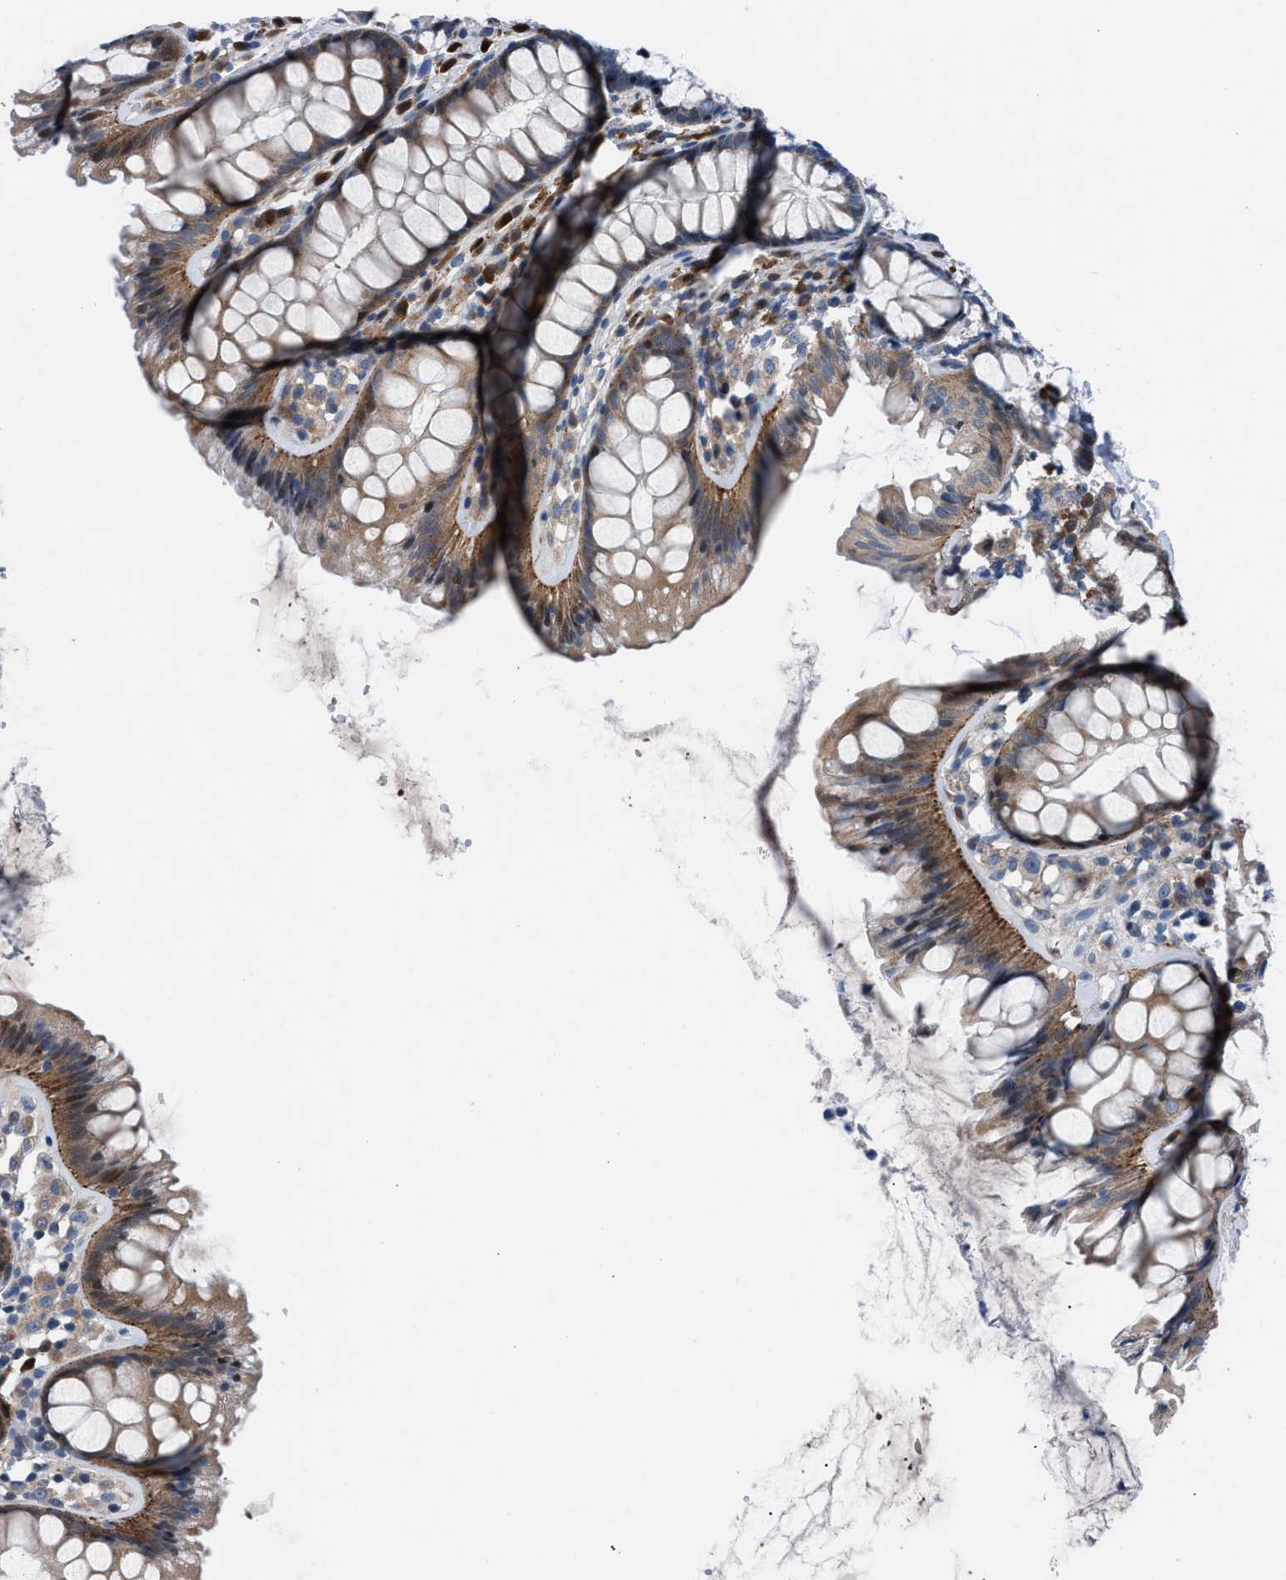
{"staining": {"intensity": "weak", "quantity": "25%-75%", "location": "cytoplasmic/membranous"}, "tissue": "colon", "cell_type": "Endothelial cells", "image_type": "normal", "snomed": [{"axis": "morphology", "description": "Normal tissue, NOS"}, {"axis": "topography", "description": "Colon"}], "caption": "Immunohistochemical staining of benign colon demonstrates 25%-75% levels of weak cytoplasmic/membranous protein staining in approximately 25%-75% of endothelial cells. (Stains: DAB (3,3'-diaminobenzidine) in brown, nuclei in blue, Microscopy: brightfield microscopy at high magnification).", "gene": "UAP1", "patient": {"sex": "female", "age": 56}}